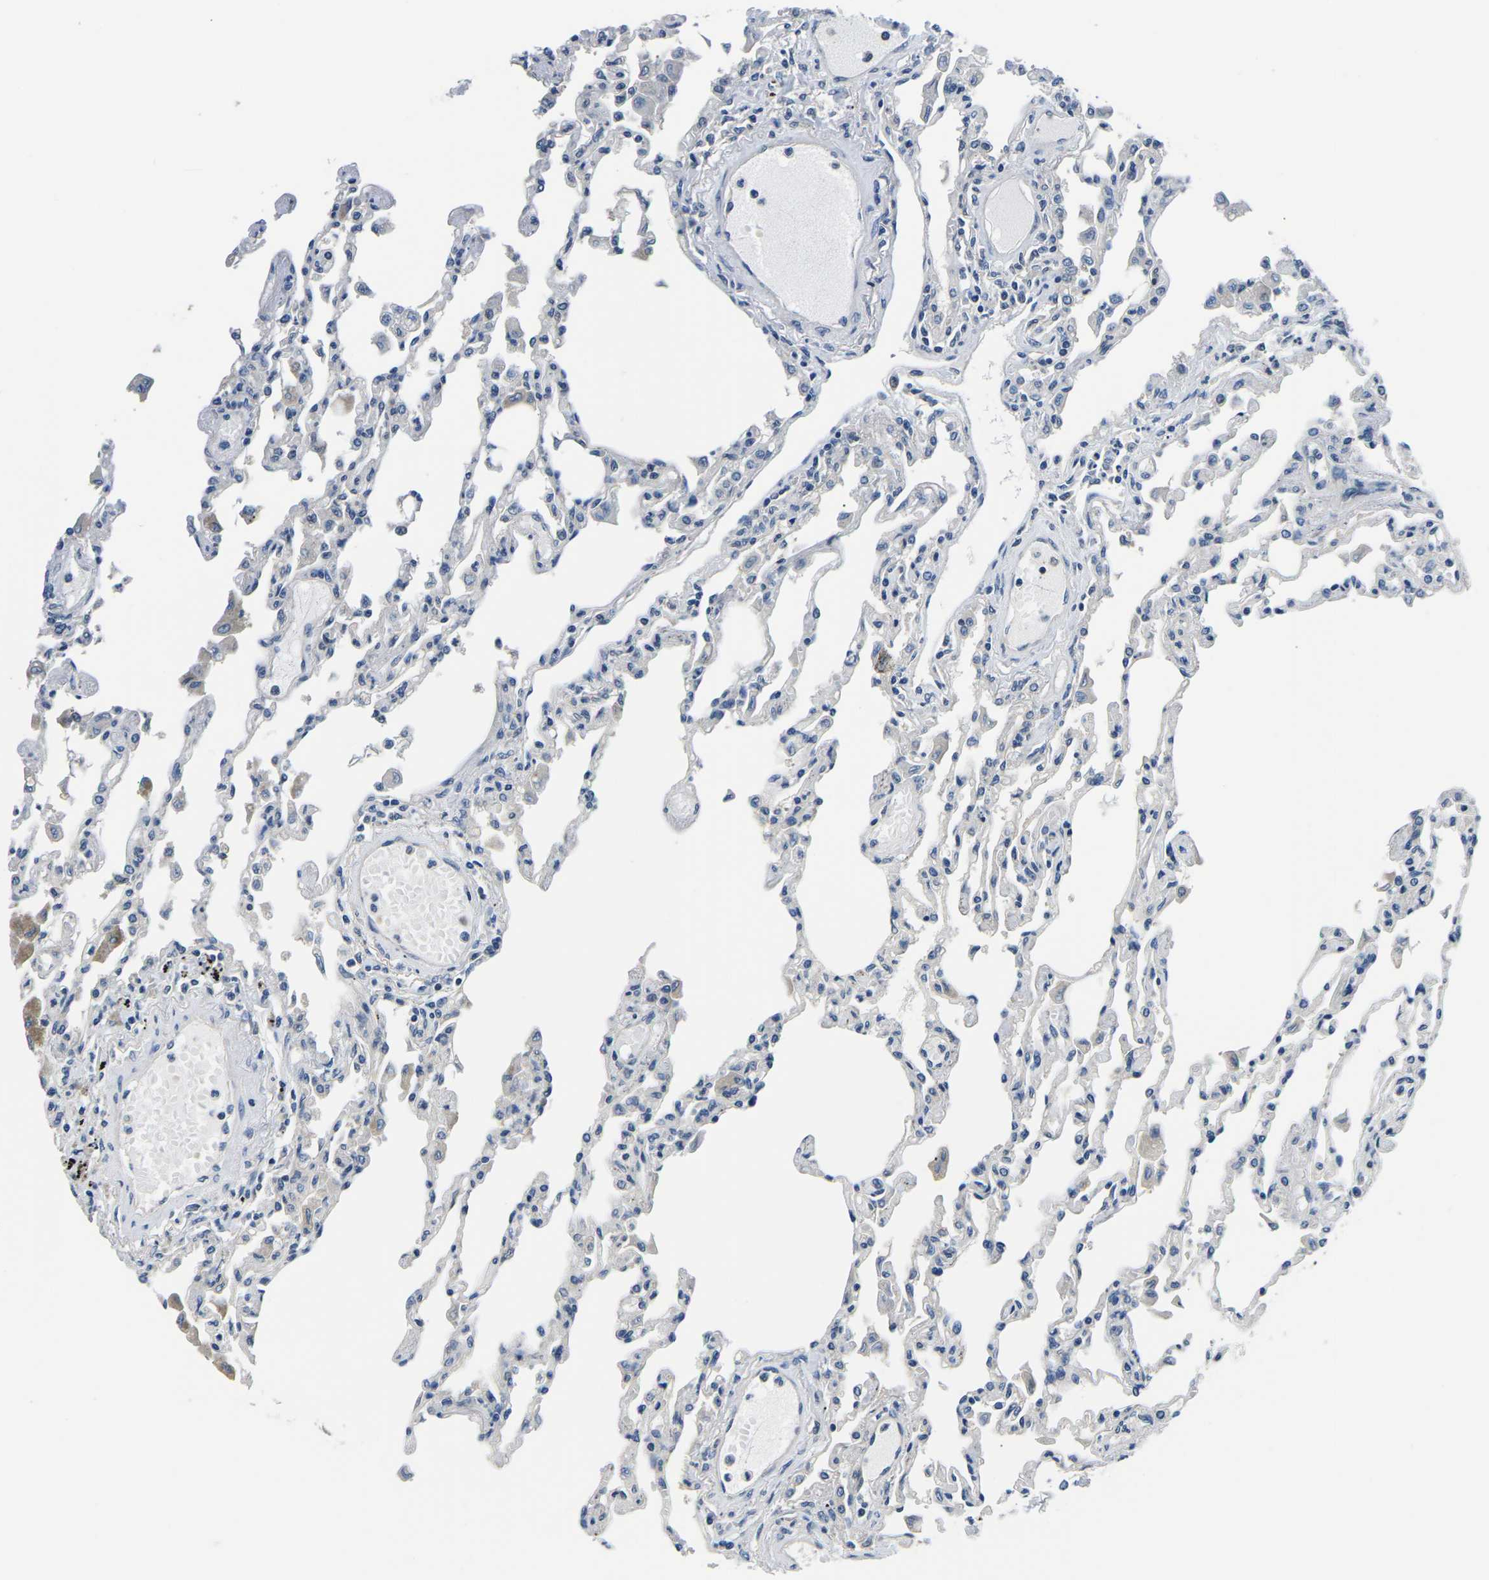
{"staining": {"intensity": "negative", "quantity": "none", "location": "none"}, "tissue": "lung", "cell_type": "Alveolar cells", "image_type": "normal", "snomed": [{"axis": "morphology", "description": "Normal tissue, NOS"}, {"axis": "topography", "description": "Bronchus"}, {"axis": "topography", "description": "Lung"}], "caption": "This is a micrograph of immunohistochemistry (IHC) staining of benign lung, which shows no staining in alveolar cells. The staining was performed using DAB (3,3'-diaminobenzidine) to visualize the protein expression in brown, while the nuclei were stained in blue with hematoxylin (Magnification: 20x).", "gene": "GSK3B", "patient": {"sex": "female", "age": 49}}